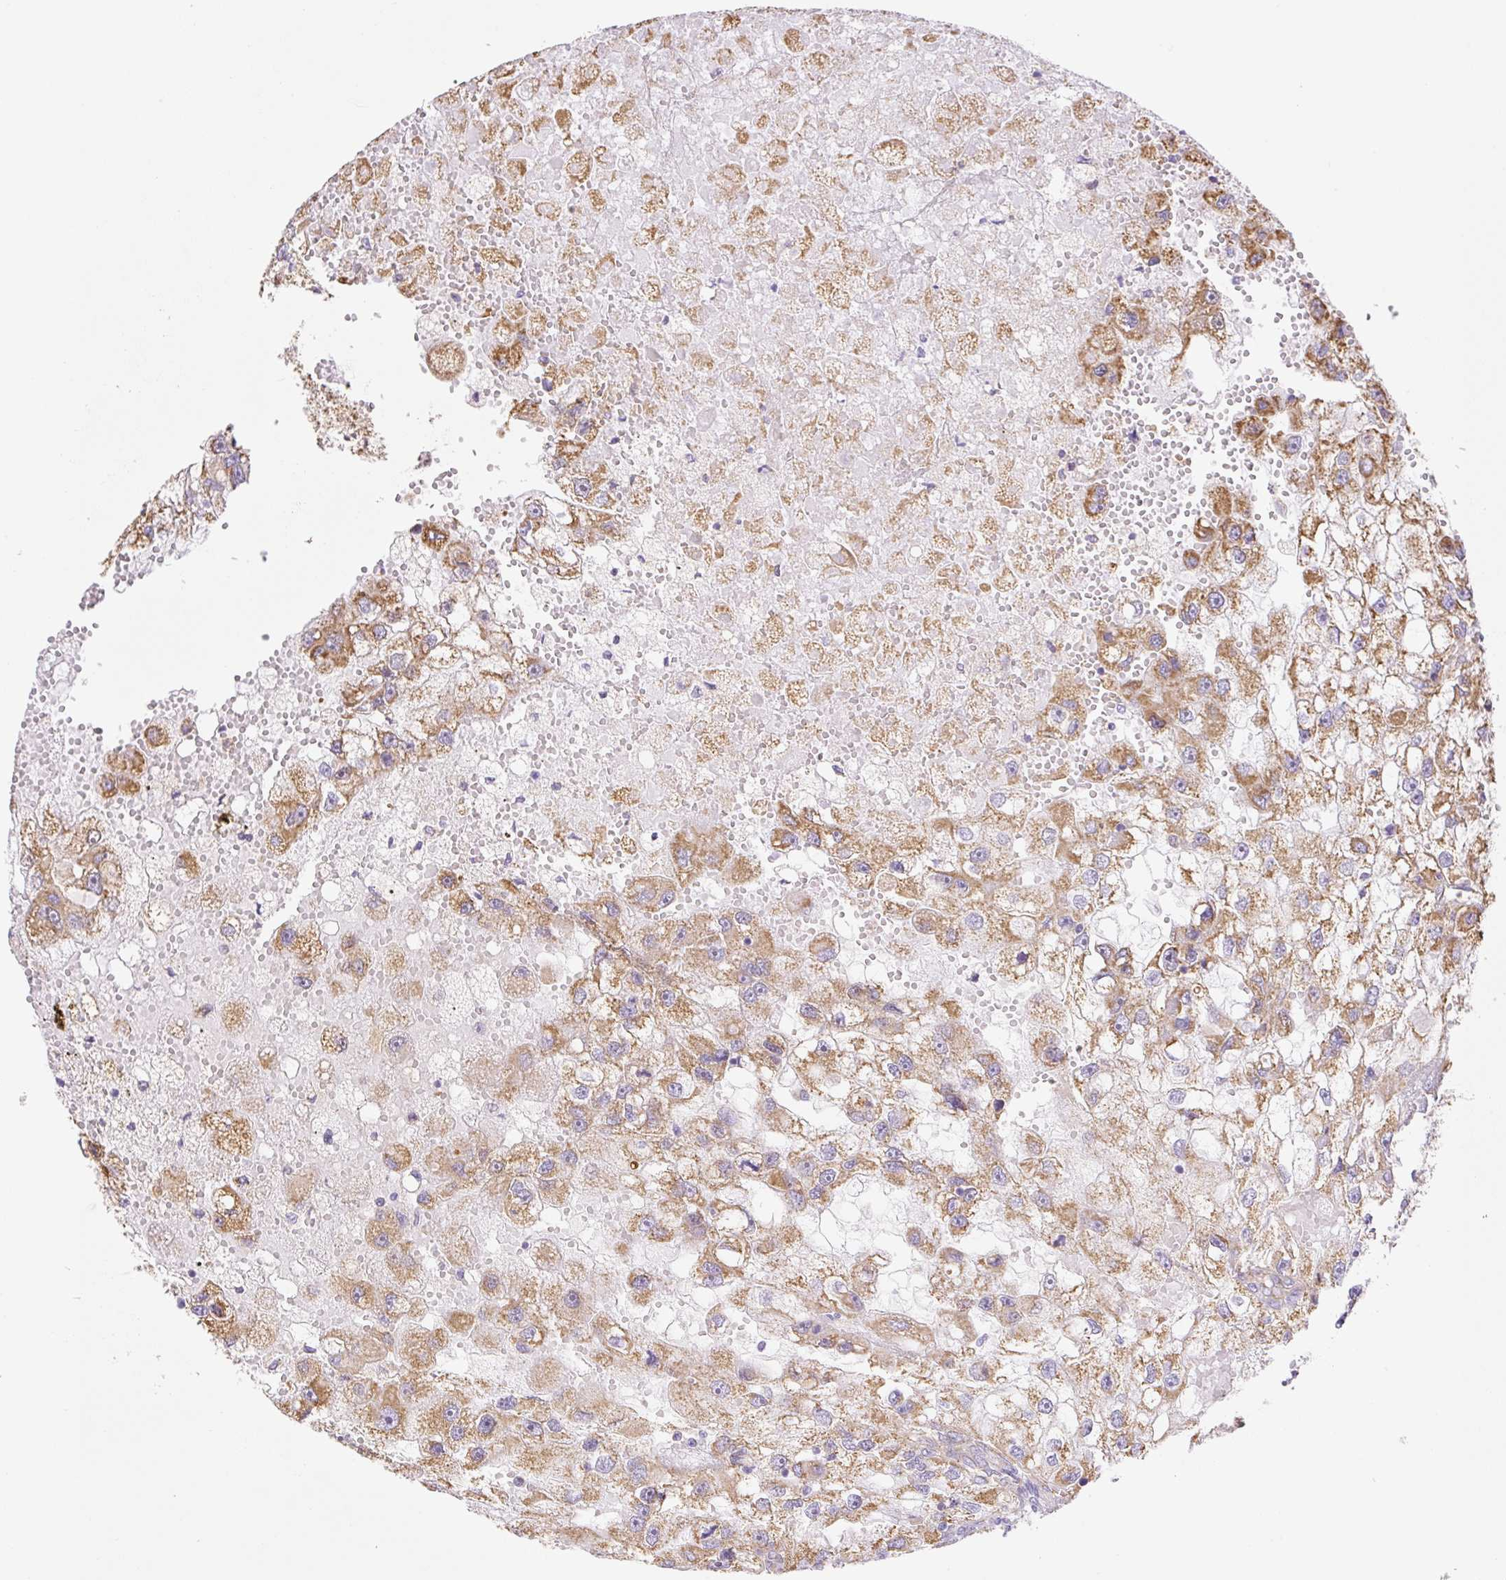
{"staining": {"intensity": "moderate", "quantity": ">75%", "location": "cytoplasmic/membranous"}, "tissue": "renal cancer", "cell_type": "Tumor cells", "image_type": "cancer", "snomed": [{"axis": "morphology", "description": "Adenocarcinoma, NOS"}, {"axis": "topography", "description": "Kidney"}], "caption": "Tumor cells show medium levels of moderate cytoplasmic/membranous staining in approximately >75% of cells in human renal adenocarcinoma. The protein of interest is shown in brown color, while the nuclei are stained blue.", "gene": "ESAM", "patient": {"sex": "male", "age": 63}}